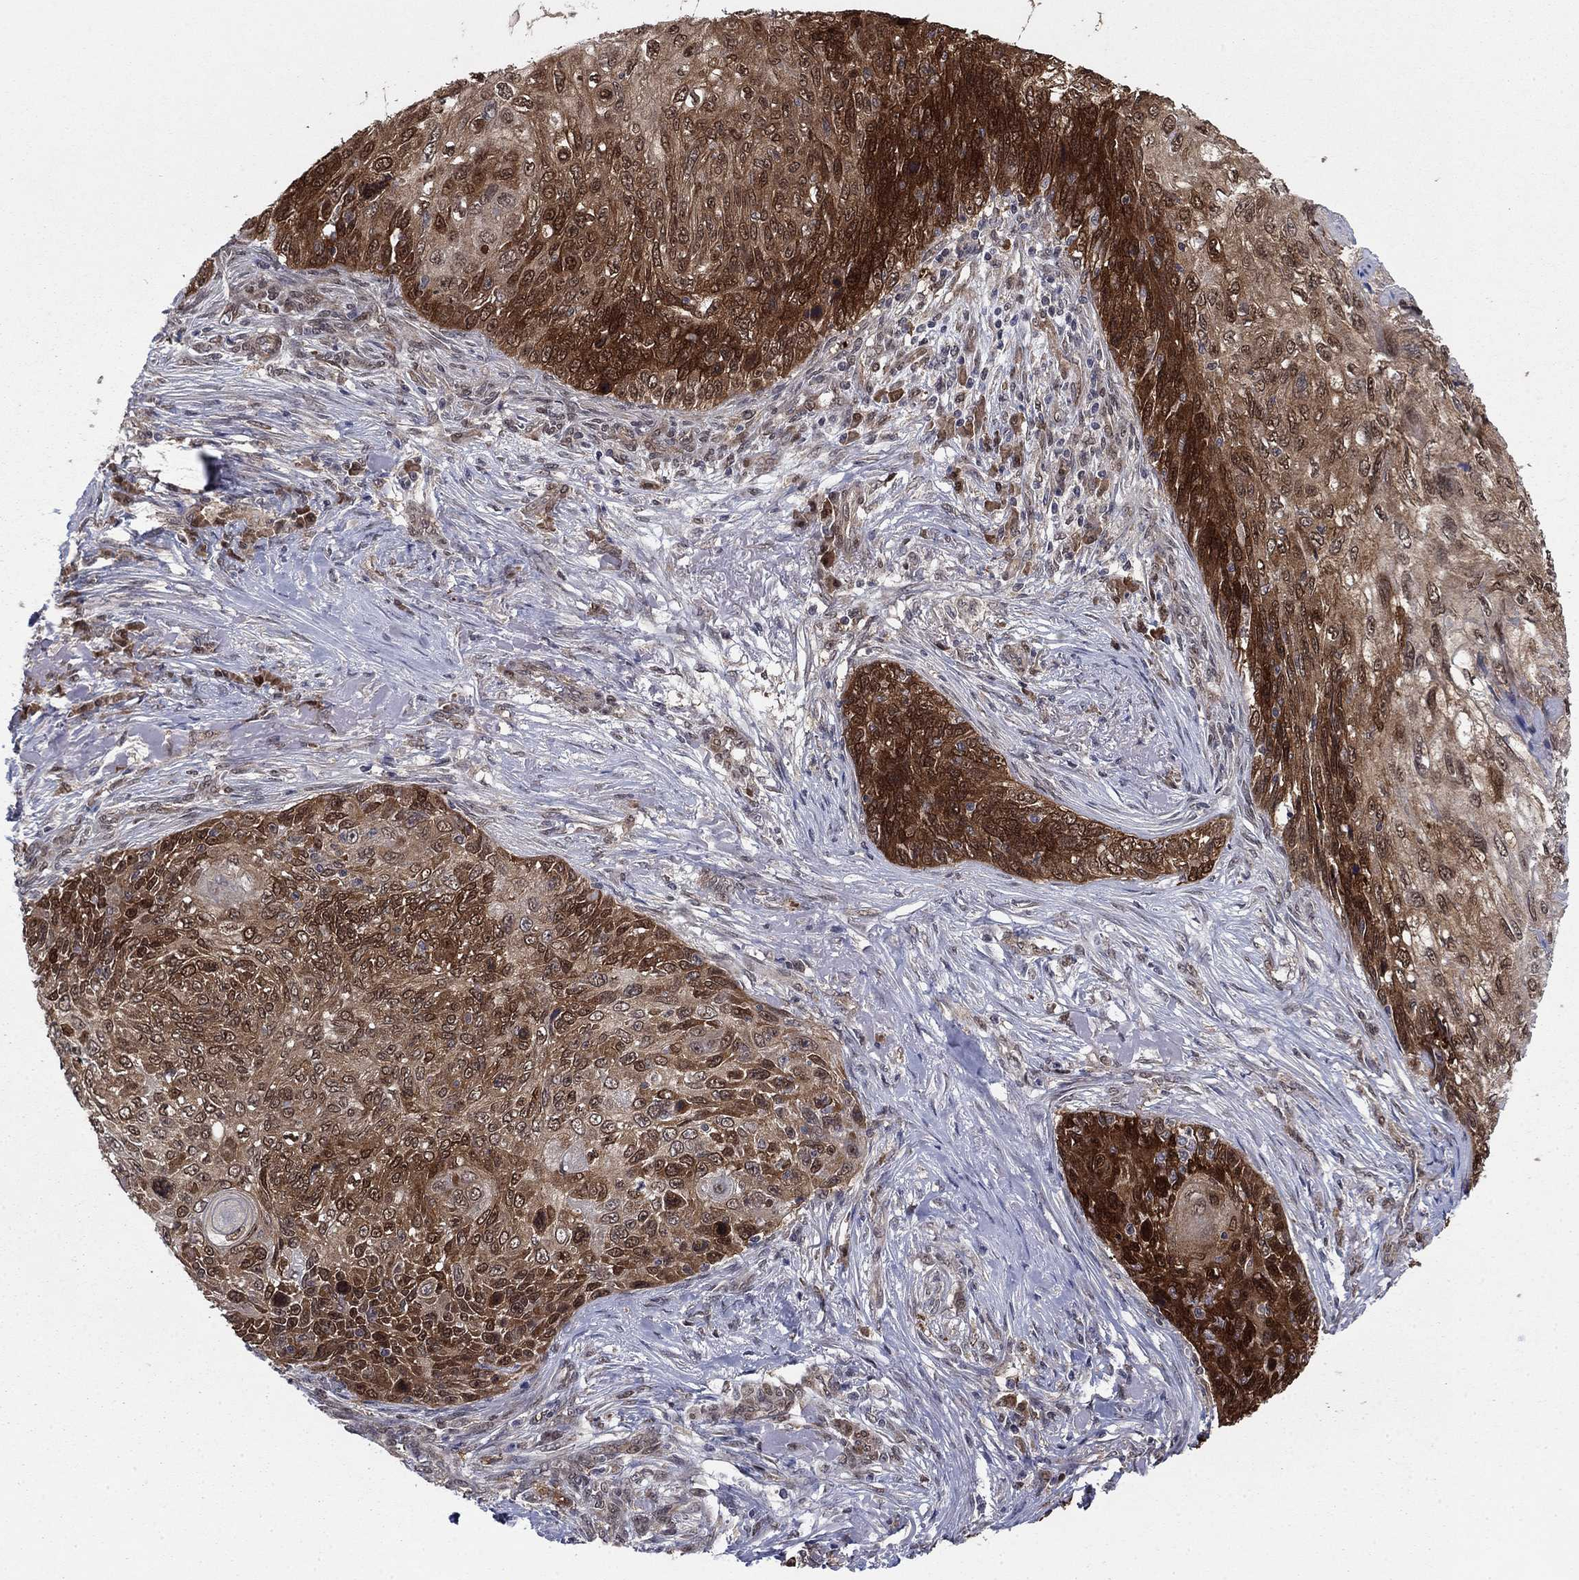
{"staining": {"intensity": "strong", "quantity": "25%-75%", "location": "cytoplasmic/membranous"}, "tissue": "skin cancer", "cell_type": "Tumor cells", "image_type": "cancer", "snomed": [{"axis": "morphology", "description": "Squamous cell carcinoma, NOS"}, {"axis": "topography", "description": "Skin"}], "caption": "Strong cytoplasmic/membranous staining for a protein is present in approximately 25%-75% of tumor cells of skin squamous cell carcinoma using immunohistochemistry (IHC).", "gene": "FKBP4", "patient": {"sex": "male", "age": 92}}